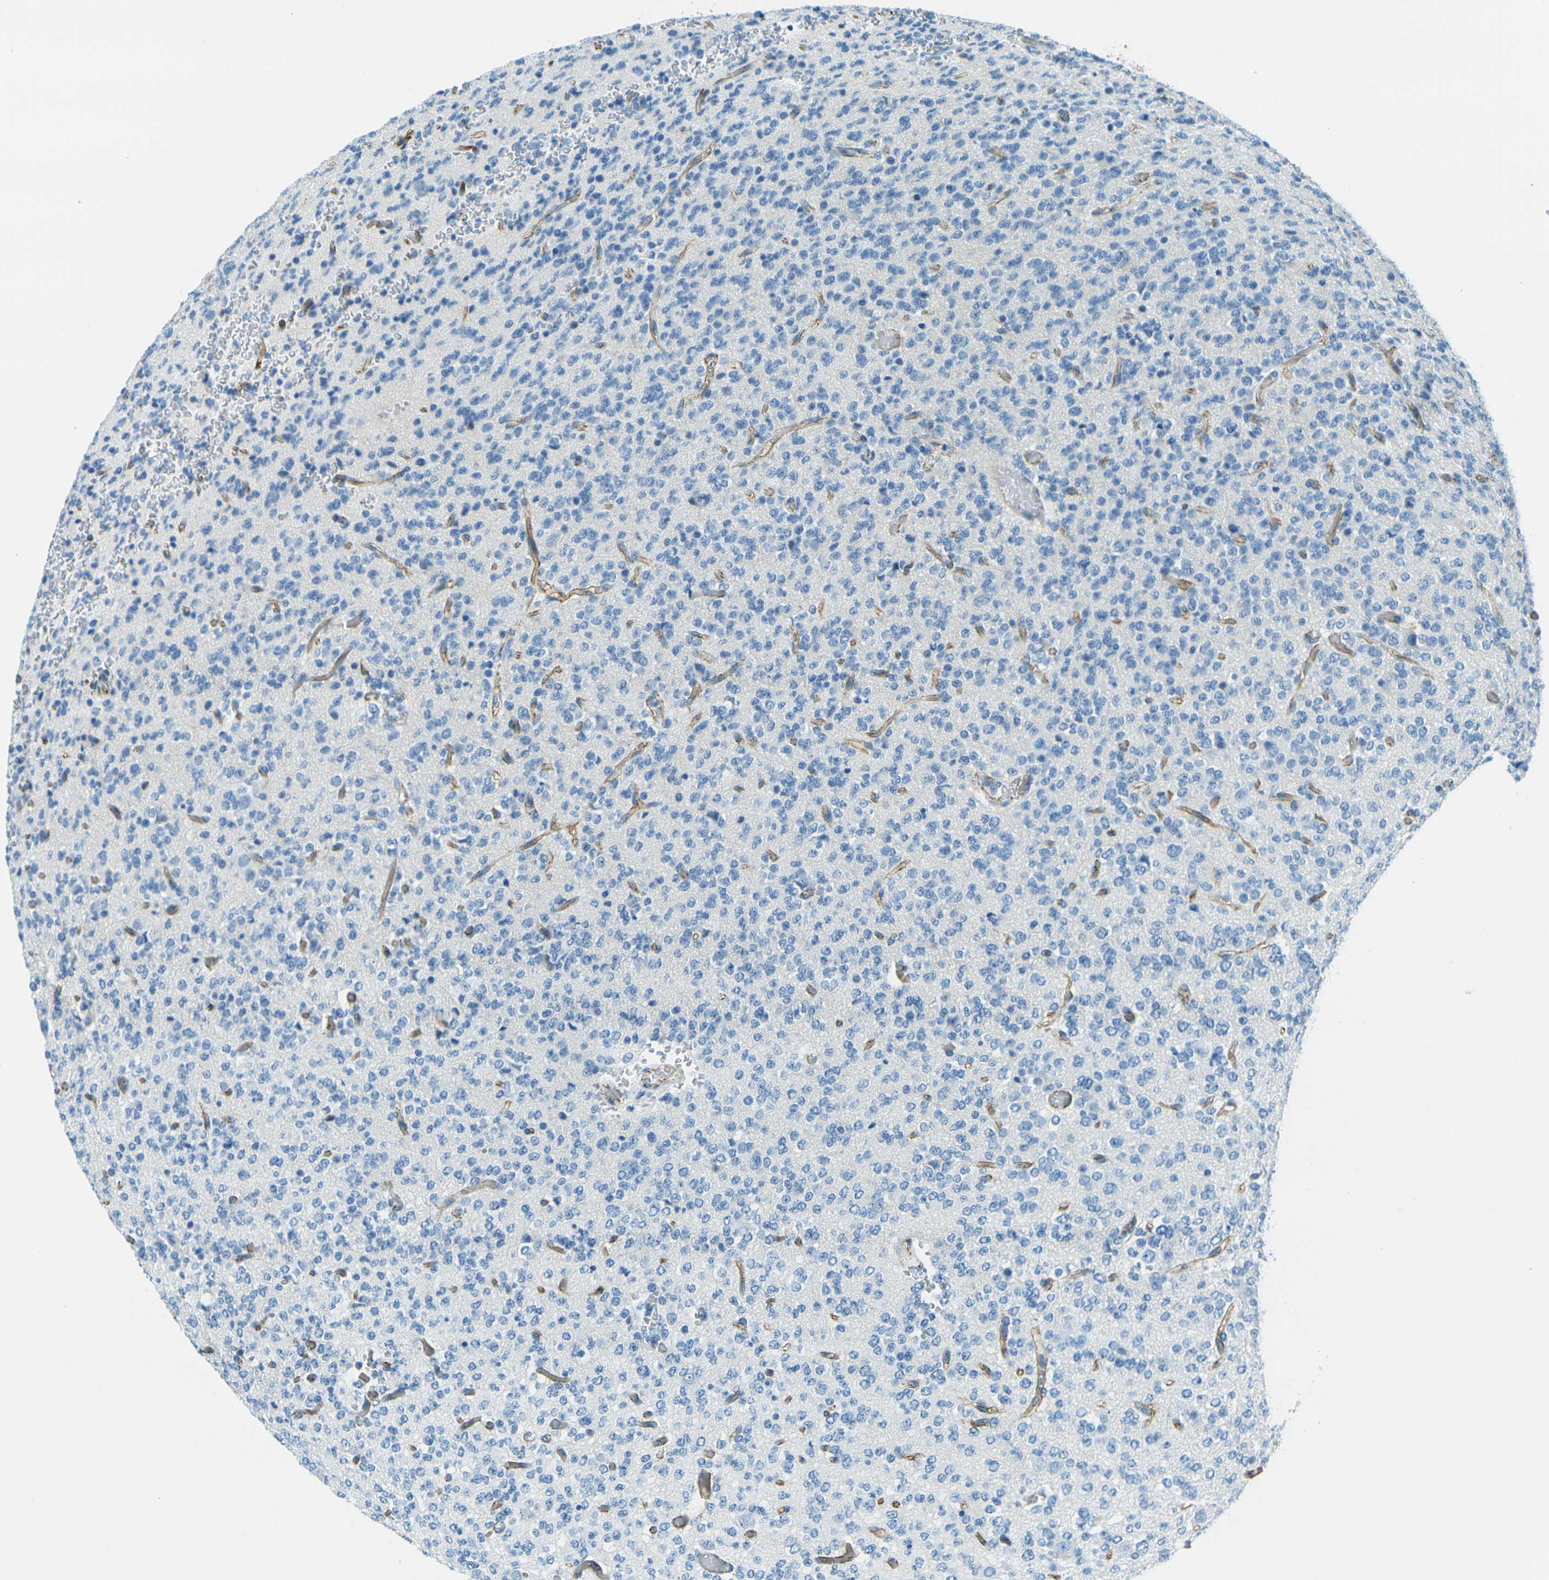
{"staining": {"intensity": "negative", "quantity": "none", "location": "none"}, "tissue": "glioma", "cell_type": "Tumor cells", "image_type": "cancer", "snomed": [{"axis": "morphology", "description": "Glioma, malignant, Low grade"}, {"axis": "topography", "description": "Brain"}], "caption": "Low-grade glioma (malignant) was stained to show a protein in brown. There is no significant expression in tumor cells.", "gene": "OCLN", "patient": {"sex": "male", "age": 38}}